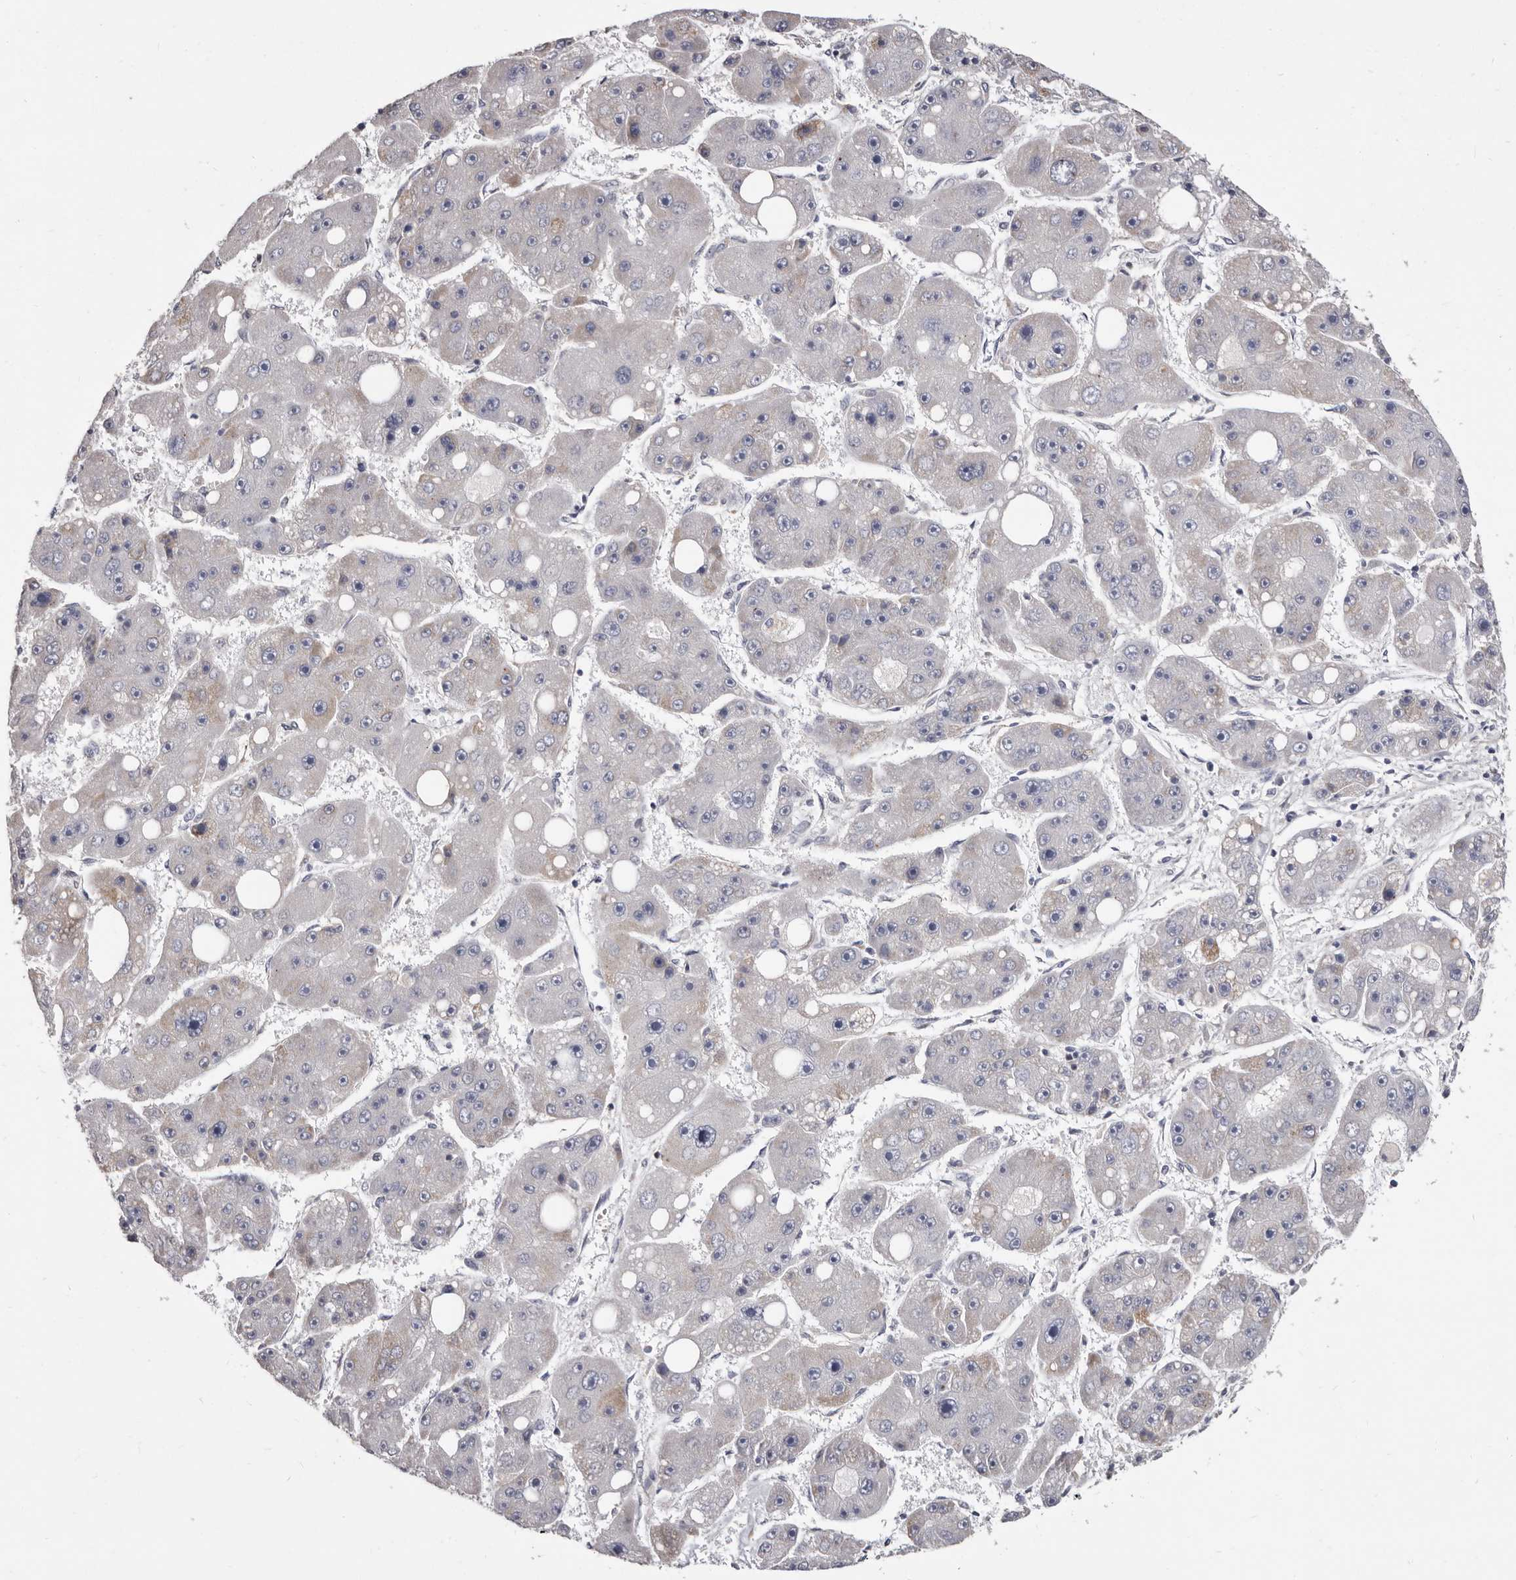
{"staining": {"intensity": "weak", "quantity": "<25%", "location": "cytoplasmic/membranous"}, "tissue": "liver cancer", "cell_type": "Tumor cells", "image_type": "cancer", "snomed": [{"axis": "morphology", "description": "Carcinoma, Hepatocellular, NOS"}, {"axis": "topography", "description": "Liver"}], "caption": "A high-resolution micrograph shows IHC staining of hepatocellular carcinoma (liver), which shows no significant expression in tumor cells.", "gene": "TIMM17B", "patient": {"sex": "female", "age": 61}}